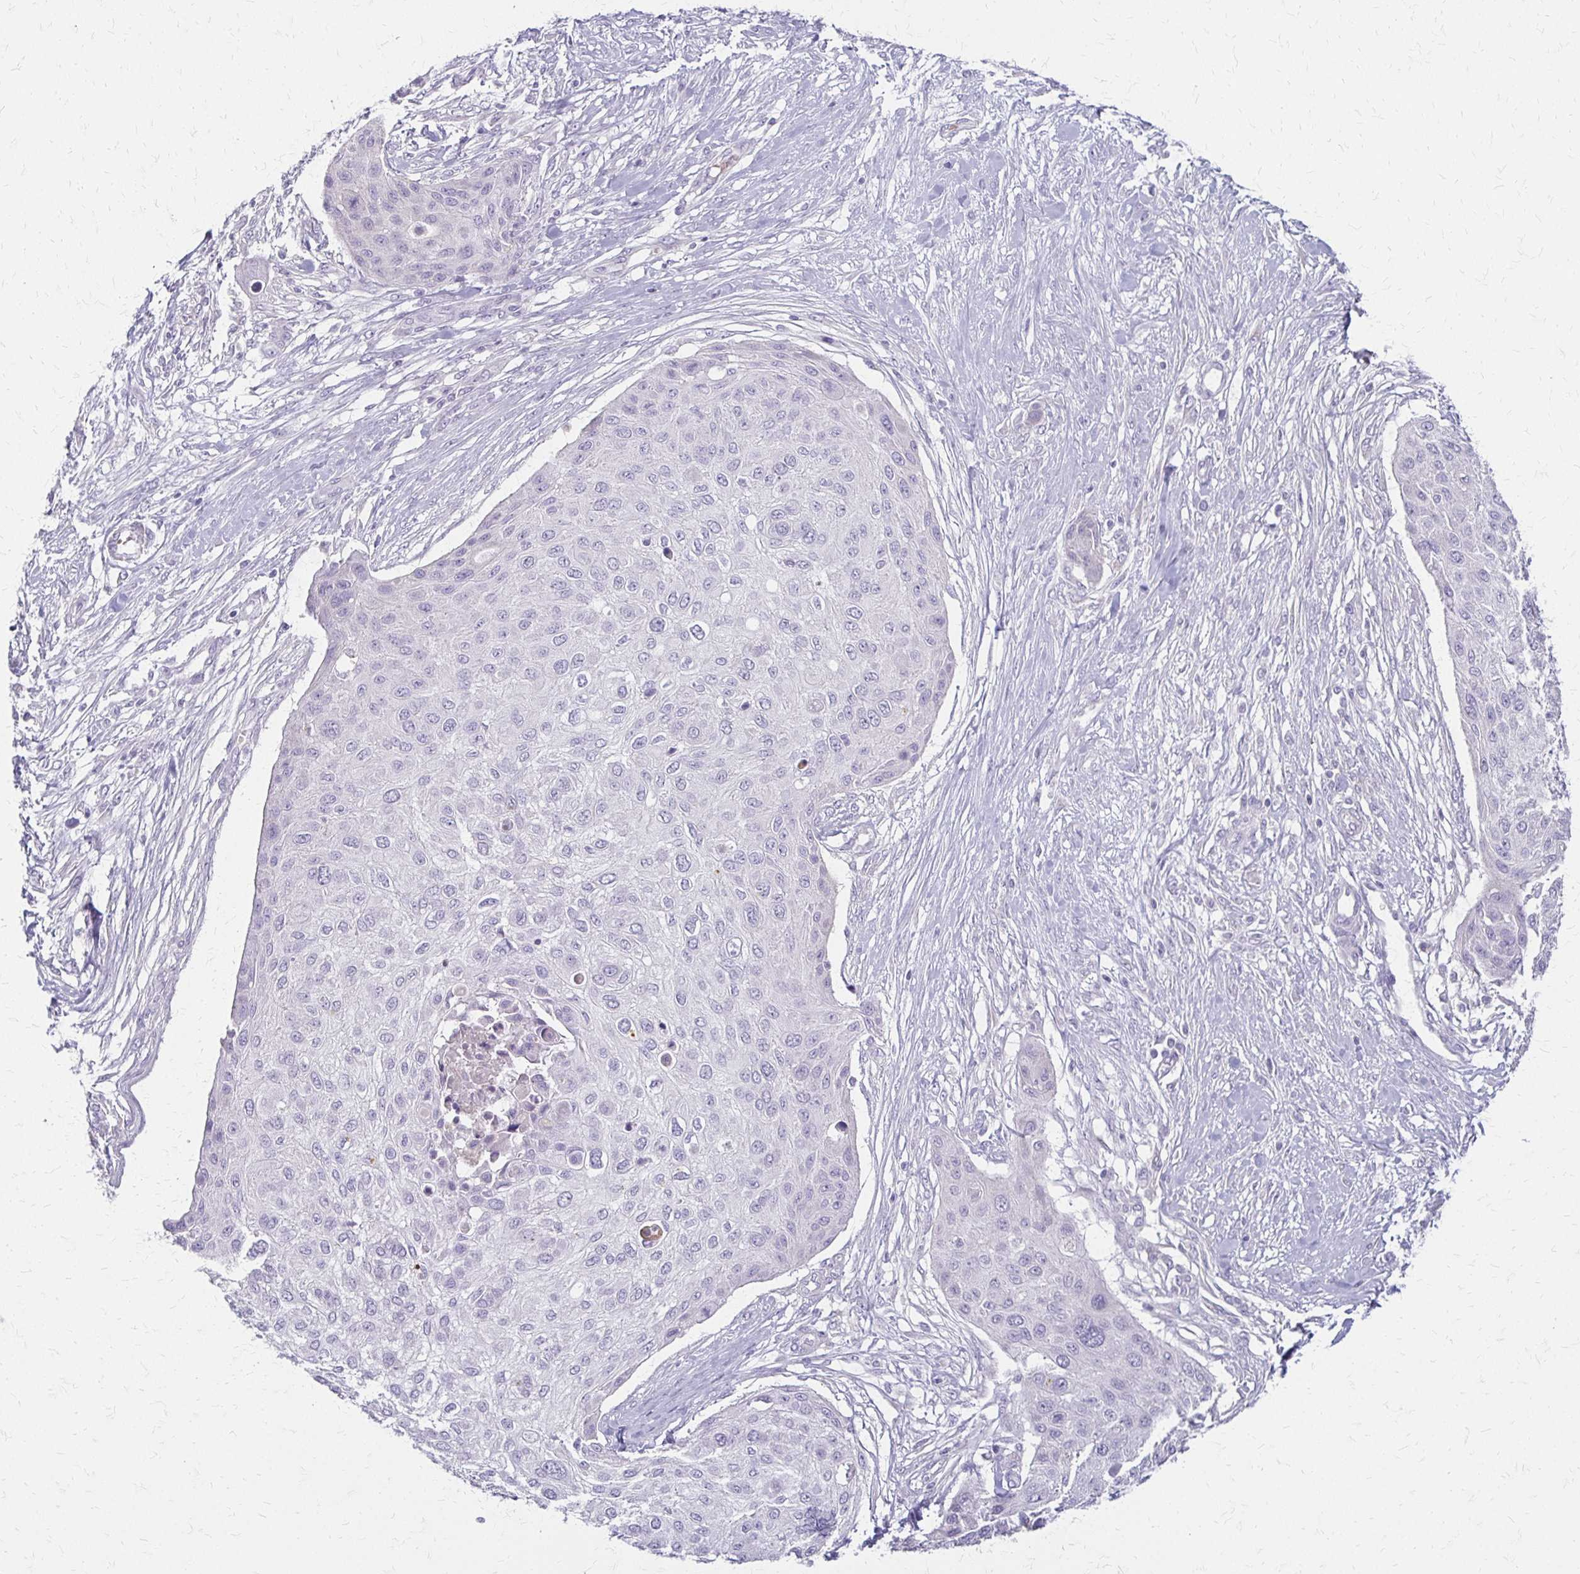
{"staining": {"intensity": "negative", "quantity": "none", "location": "none"}, "tissue": "skin cancer", "cell_type": "Tumor cells", "image_type": "cancer", "snomed": [{"axis": "morphology", "description": "Squamous cell carcinoma, NOS"}, {"axis": "topography", "description": "Skin"}], "caption": "Tumor cells are negative for protein expression in human squamous cell carcinoma (skin).", "gene": "ACP5", "patient": {"sex": "female", "age": 87}}